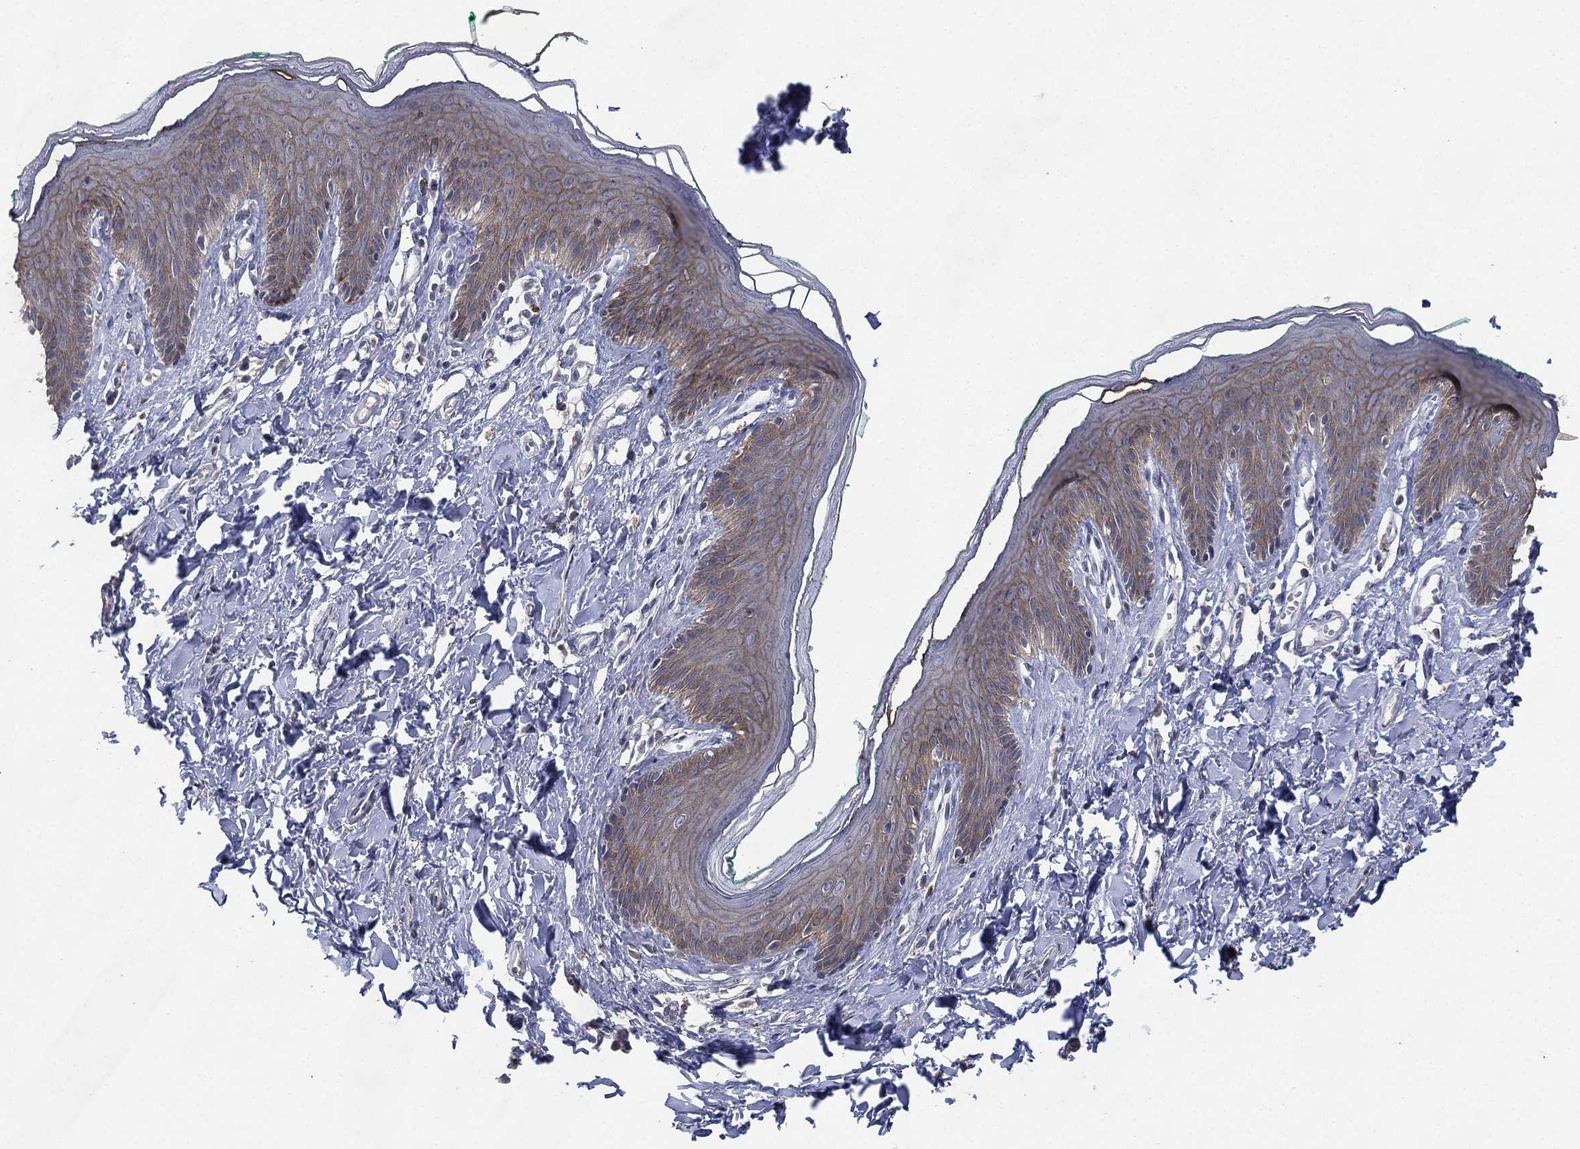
{"staining": {"intensity": "moderate", "quantity": ">75%", "location": "cytoplasmic/membranous"}, "tissue": "skin", "cell_type": "Epidermal cells", "image_type": "normal", "snomed": [{"axis": "morphology", "description": "Normal tissue, NOS"}, {"axis": "topography", "description": "Vulva"}], "caption": "IHC (DAB) staining of benign human skin shows moderate cytoplasmic/membranous protein staining in approximately >75% of epidermal cells.", "gene": "DSG1", "patient": {"sex": "female", "age": 66}}